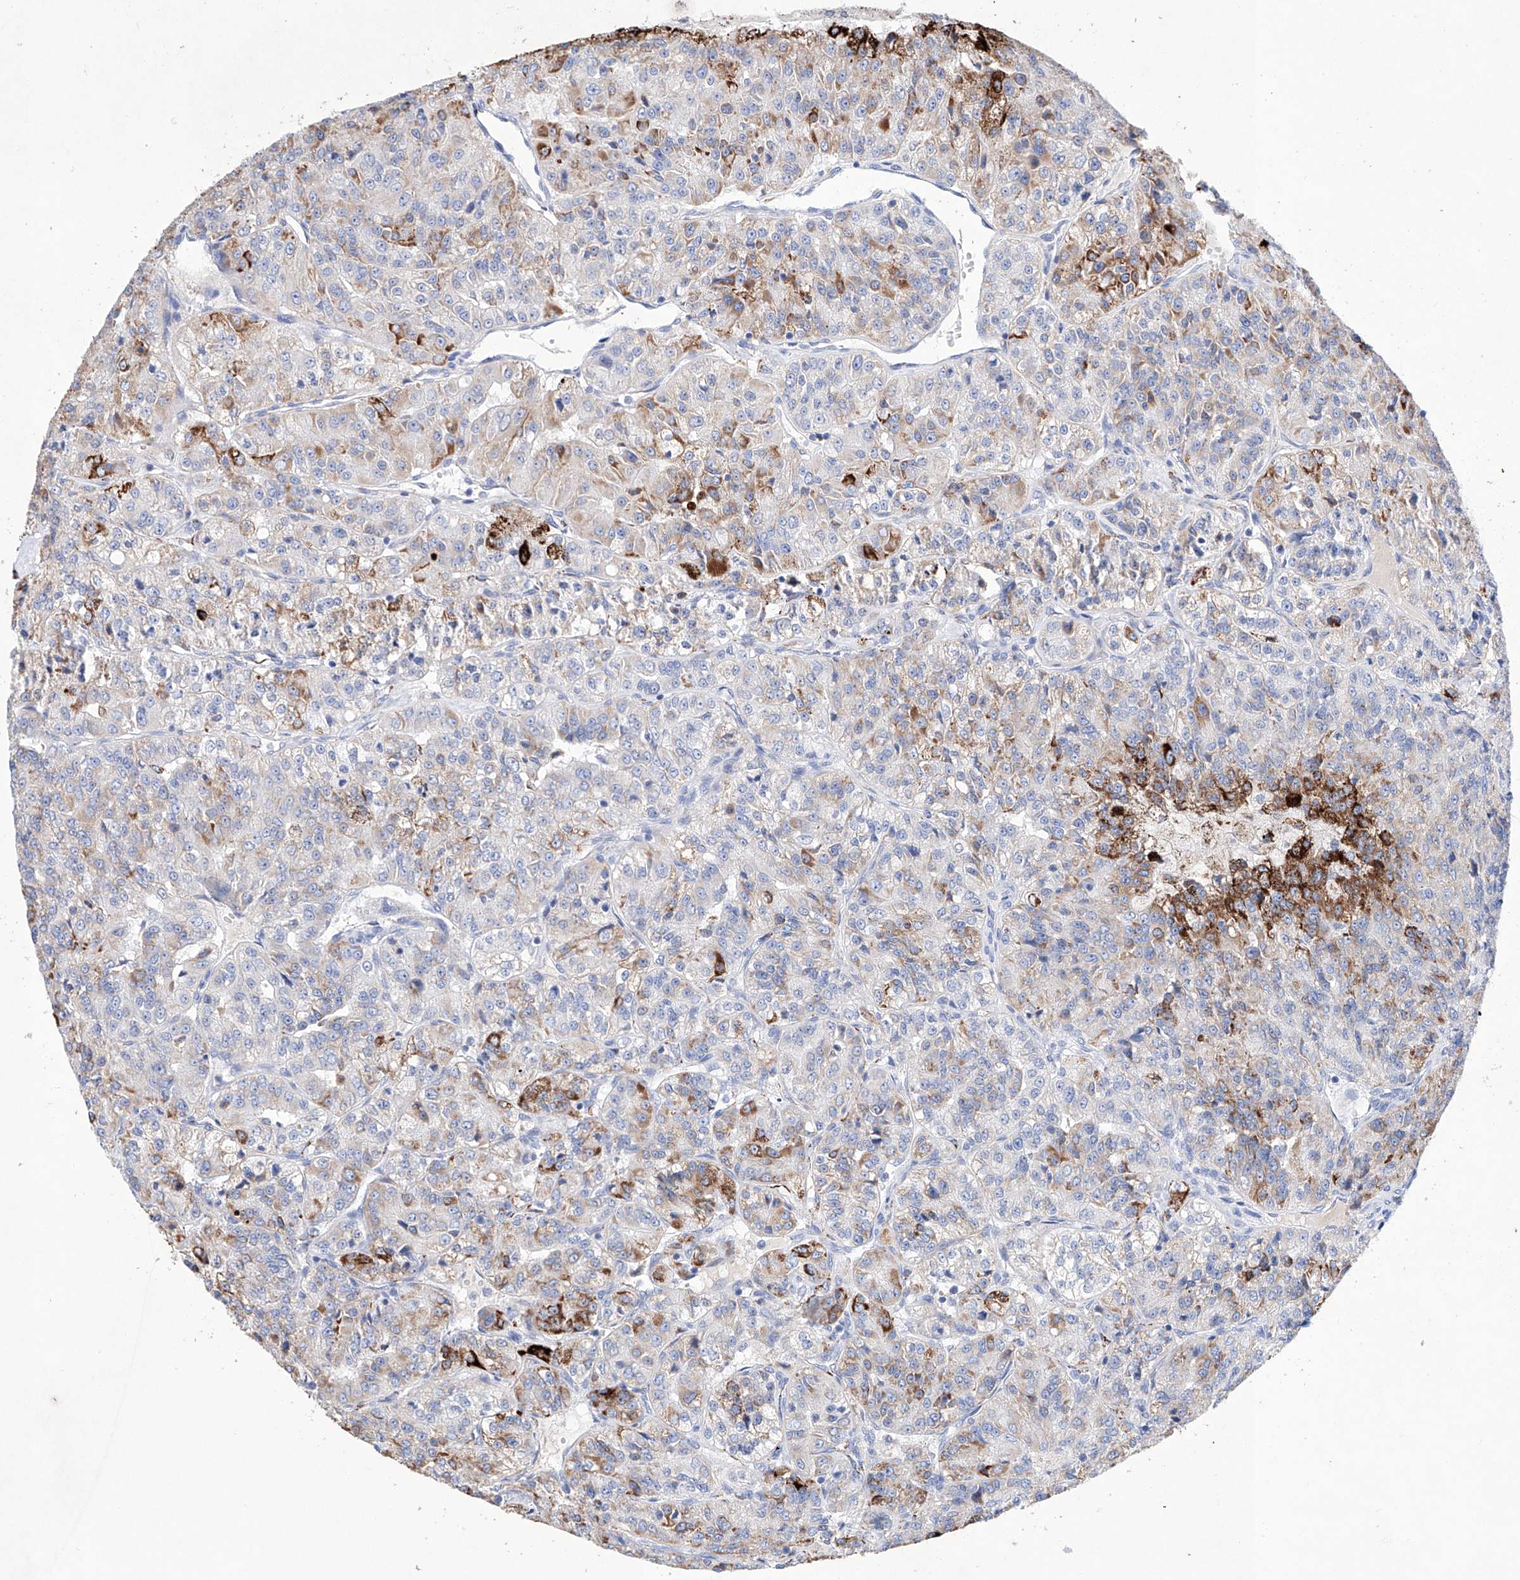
{"staining": {"intensity": "moderate", "quantity": "<25%", "location": "cytoplasmic/membranous"}, "tissue": "renal cancer", "cell_type": "Tumor cells", "image_type": "cancer", "snomed": [{"axis": "morphology", "description": "Adenocarcinoma, NOS"}, {"axis": "topography", "description": "Kidney"}], "caption": "About <25% of tumor cells in renal adenocarcinoma exhibit moderate cytoplasmic/membranous protein expression as visualized by brown immunohistochemical staining.", "gene": "NRROS", "patient": {"sex": "female", "age": 63}}